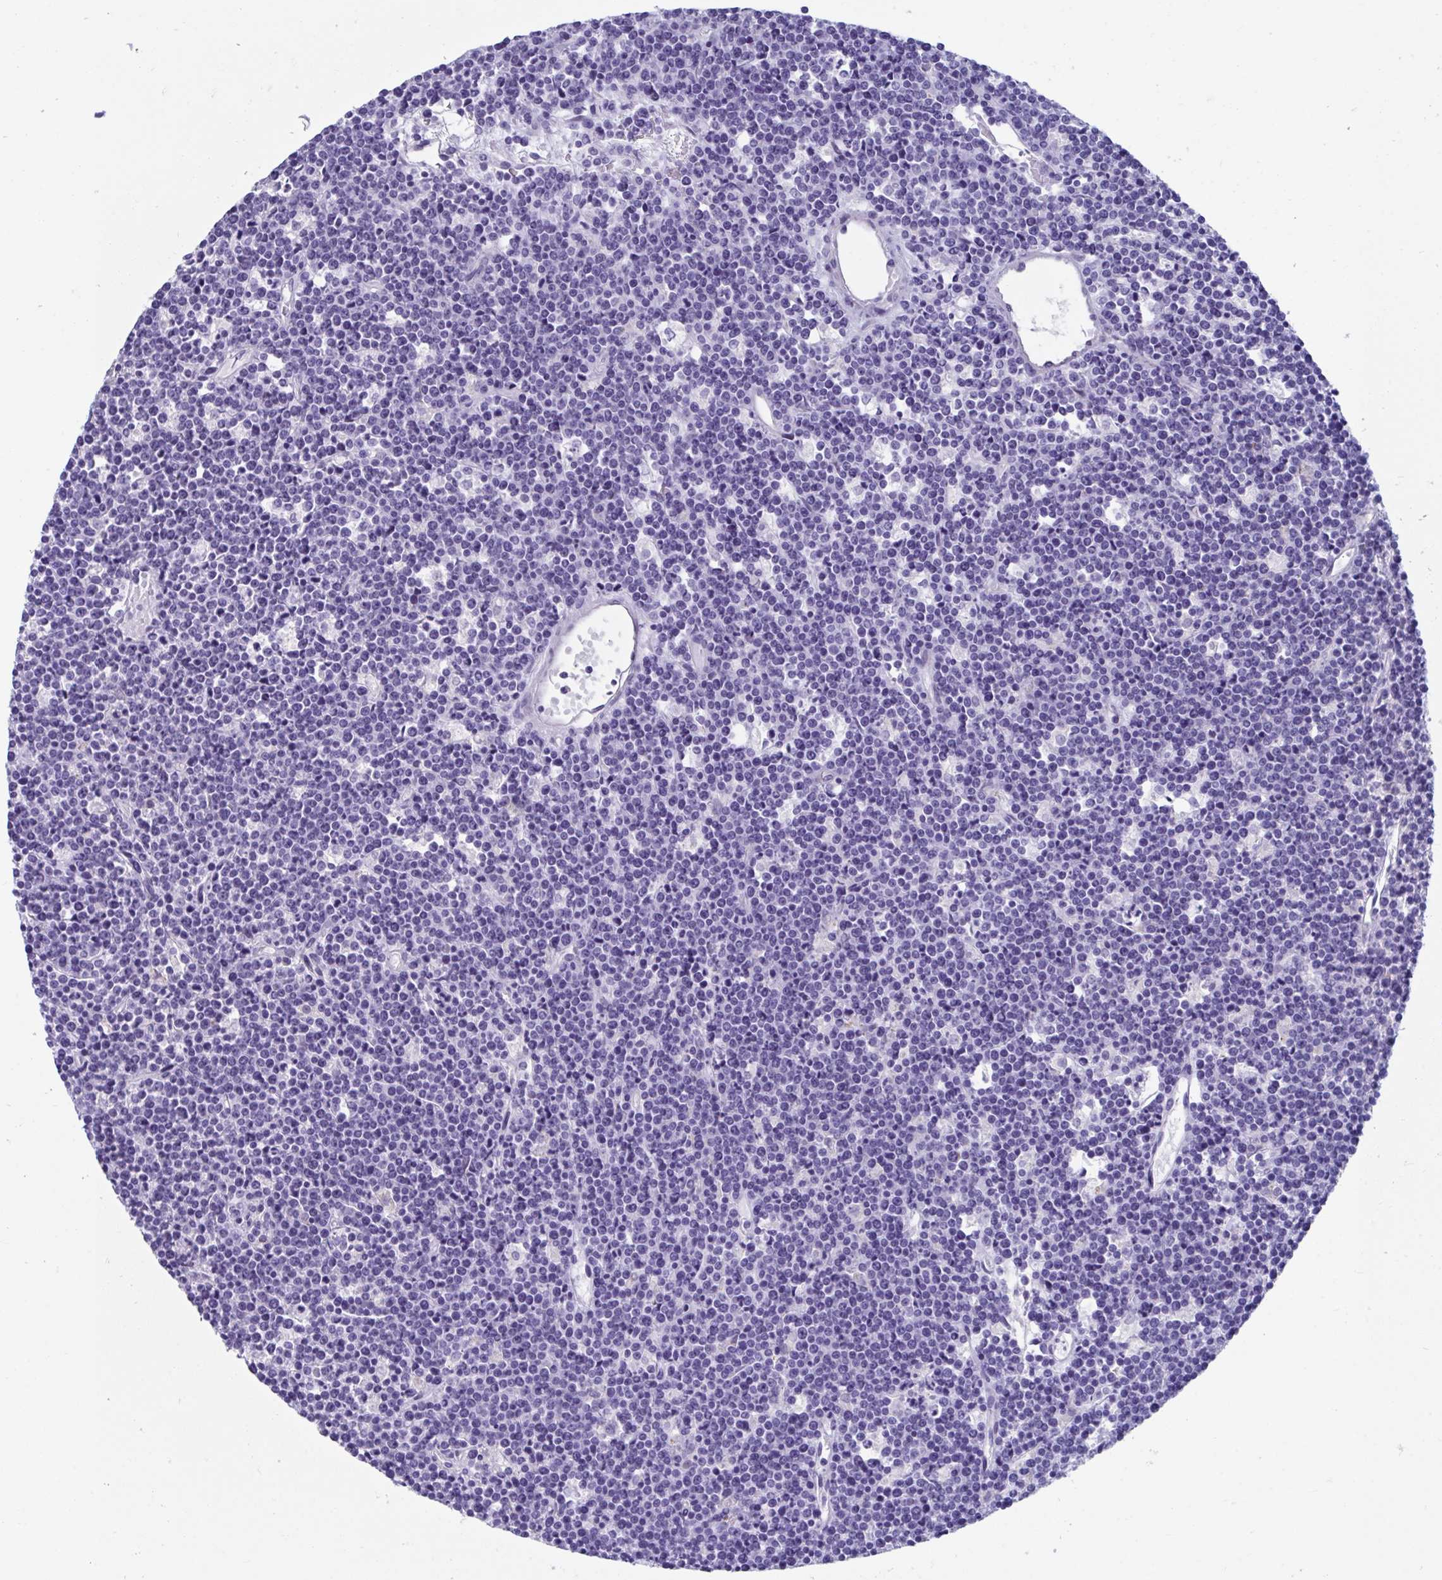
{"staining": {"intensity": "negative", "quantity": "none", "location": "none"}, "tissue": "lymphoma", "cell_type": "Tumor cells", "image_type": "cancer", "snomed": [{"axis": "morphology", "description": "Malignant lymphoma, non-Hodgkin's type, High grade"}, {"axis": "topography", "description": "Ovary"}], "caption": "Tumor cells are negative for brown protein staining in lymphoma.", "gene": "TTC30B", "patient": {"sex": "female", "age": 56}}